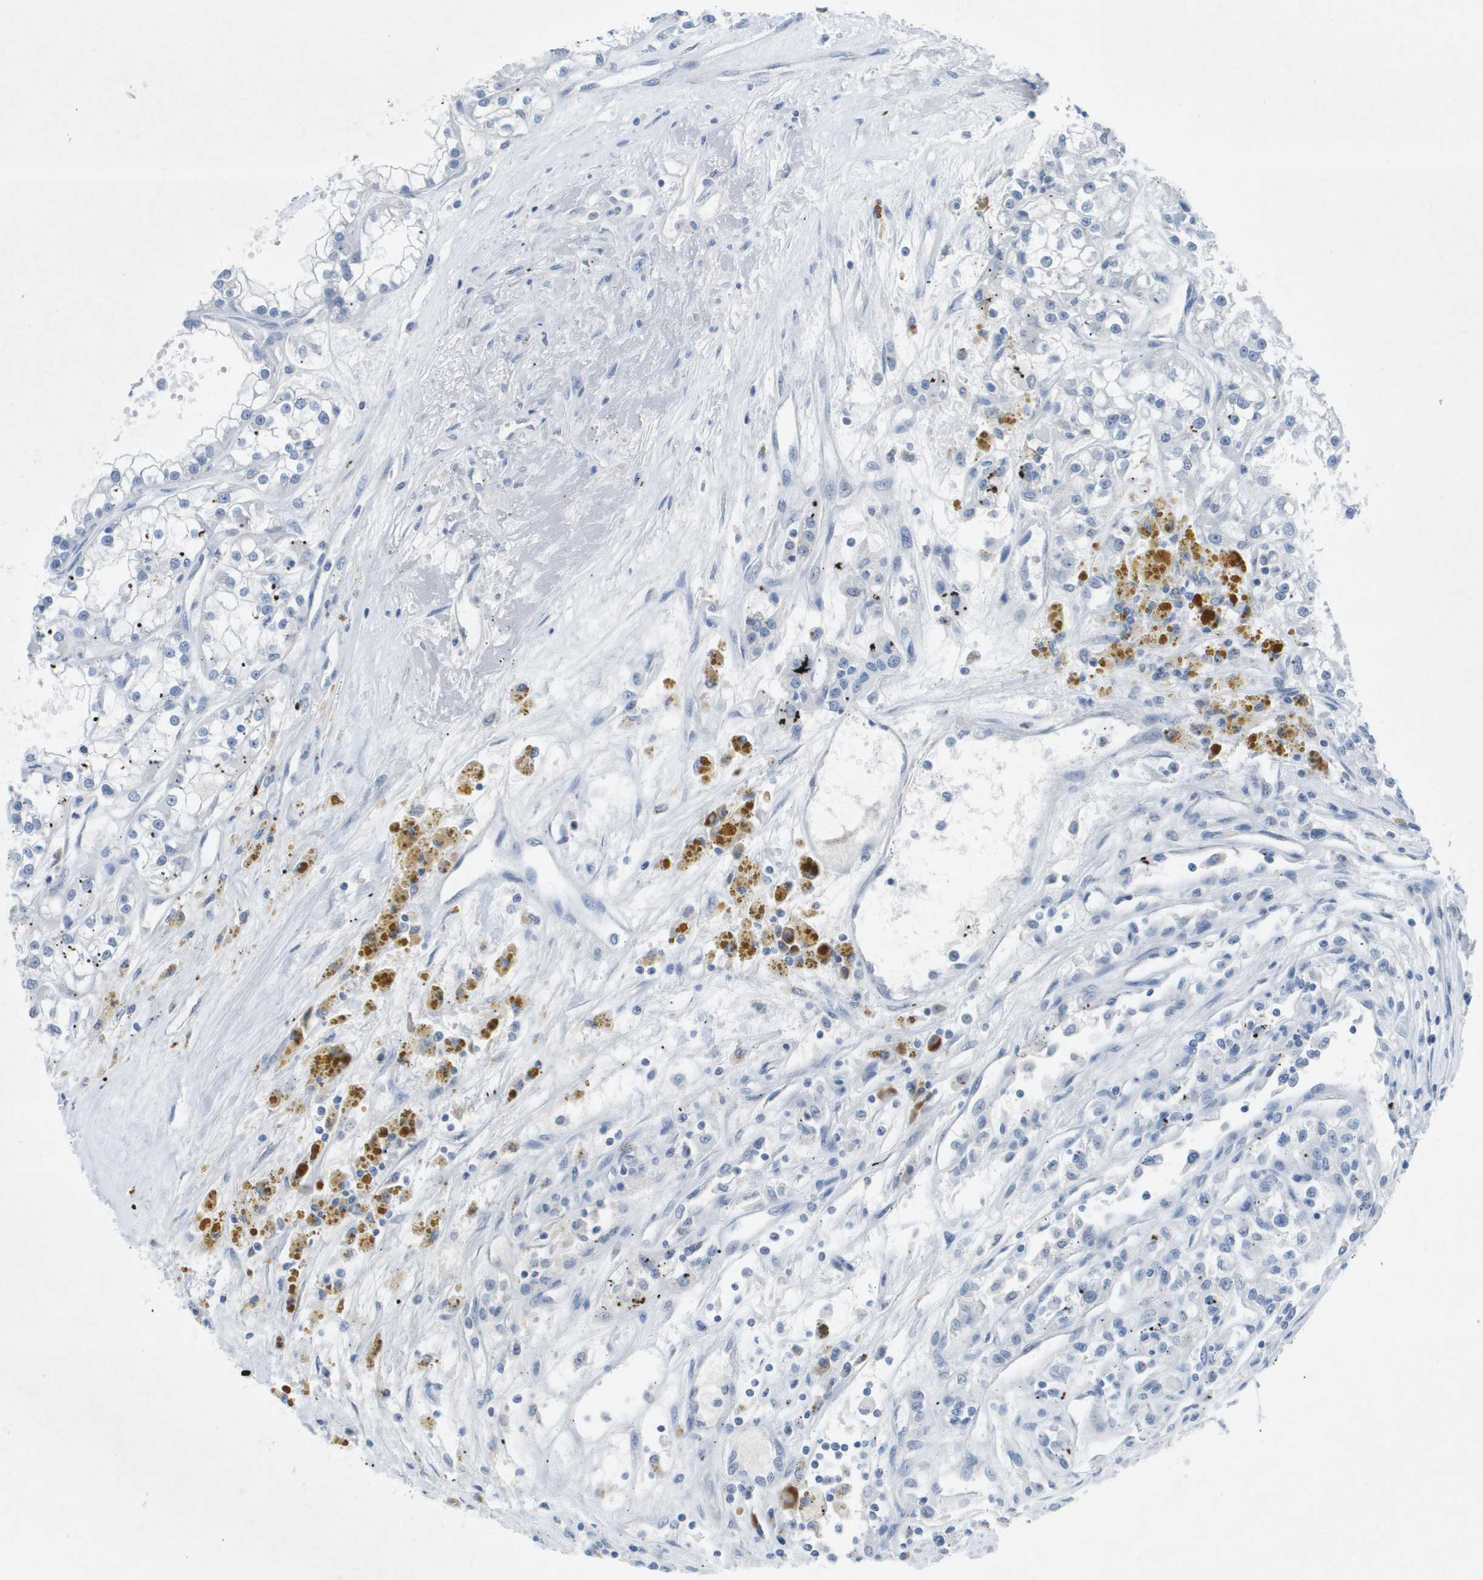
{"staining": {"intensity": "negative", "quantity": "none", "location": "none"}, "tissue": "renal cancer", "cell_type": "Tumor cells", "image_type": "cancer", "snomed": [{"axis": "morphology", "description": "Adenocarcinoma, NOS"}, {"axis": "topography", "description": "Kidney"}], "caption": "Tumor cells are negative for brown protein staining in adenocarcinoma (renal).", "gene": "TP53RK", "patient": {"sex": "female", "age": 52}}